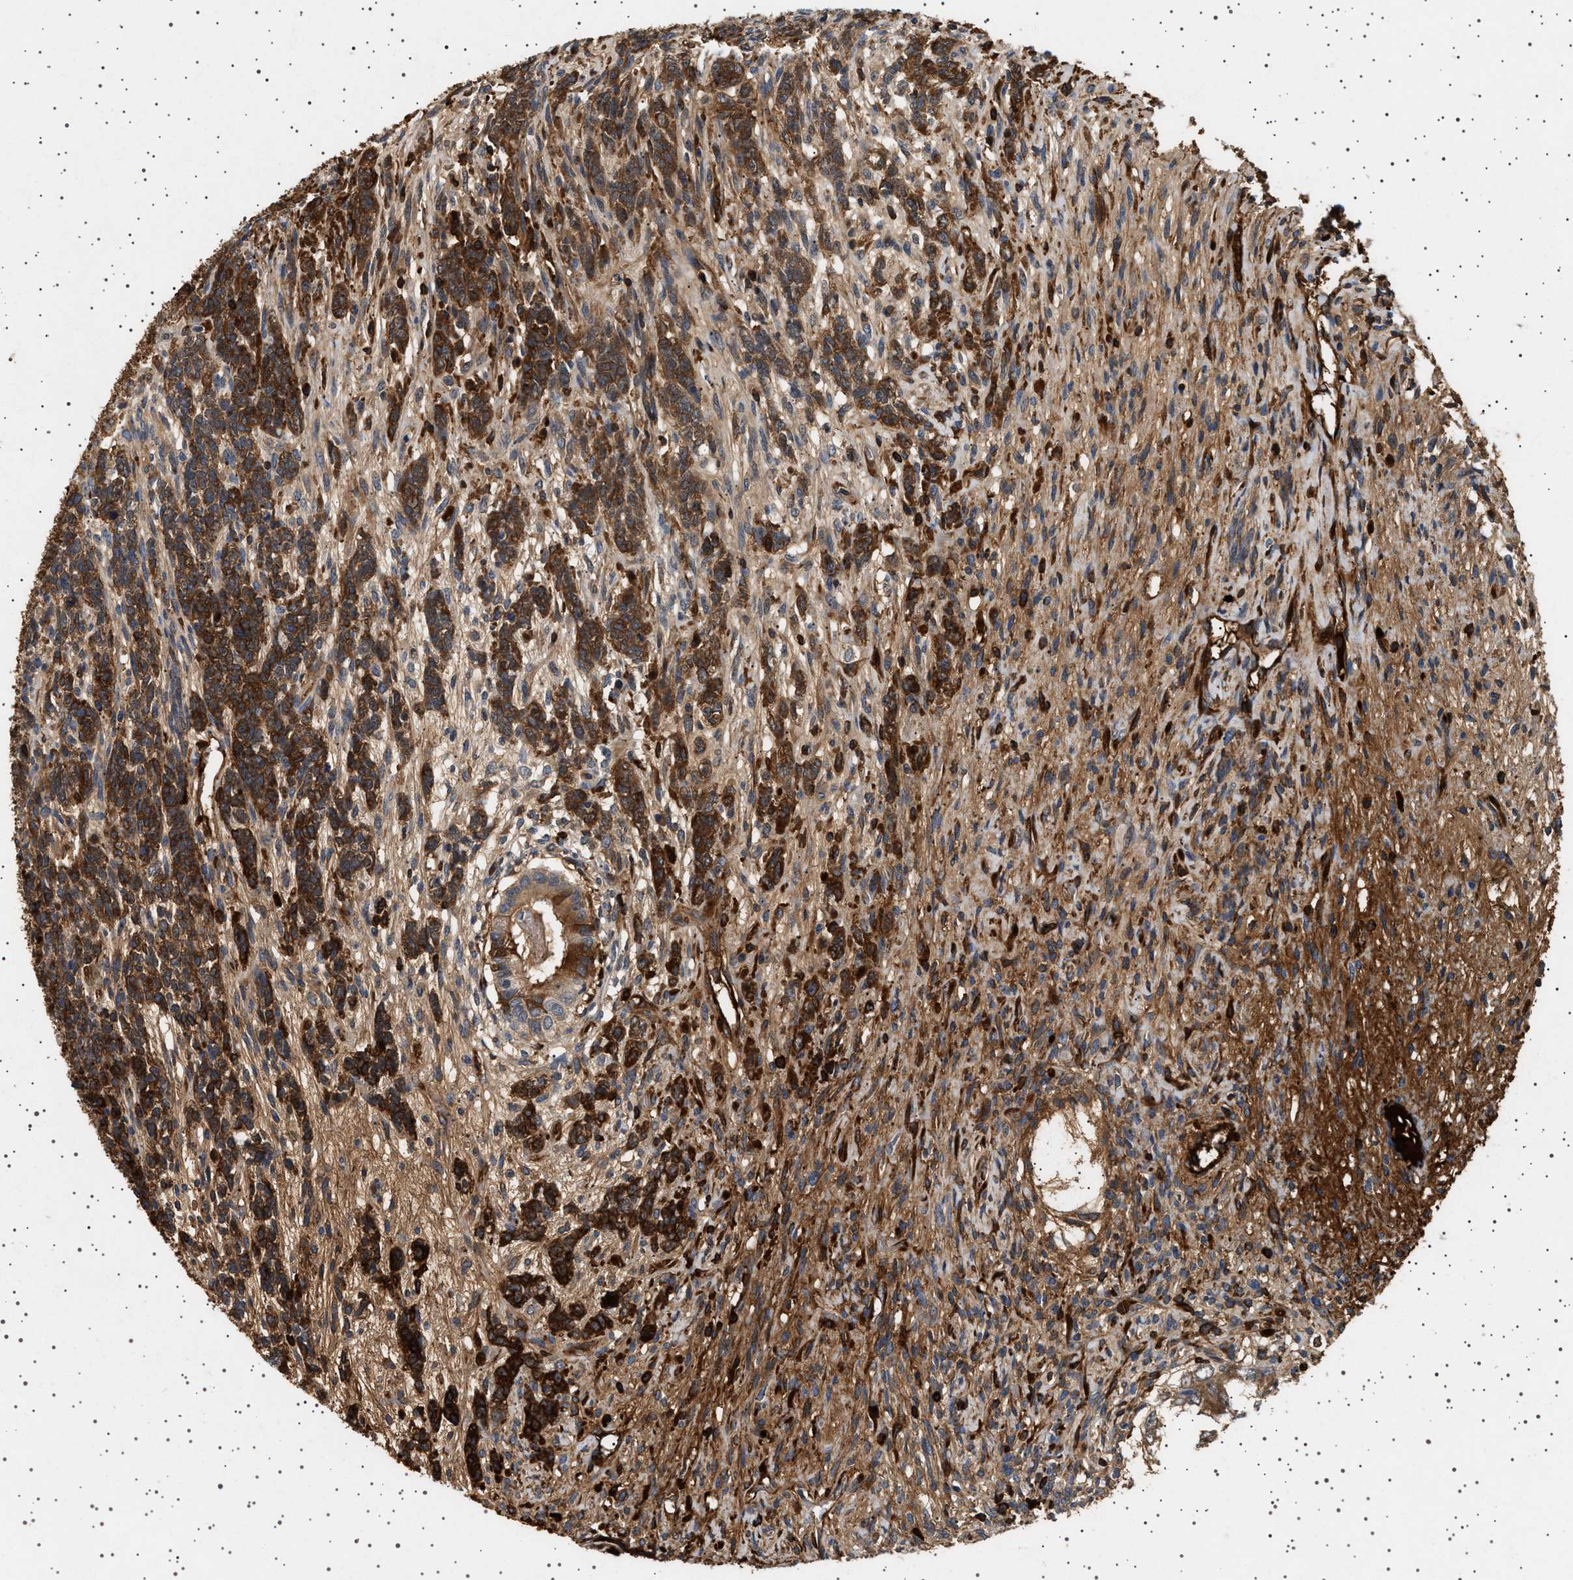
{"staining": {"intensity": "moderate", "quantity": ">75%", "location": "cytoplasmic/membranous"}, "tissue": "testis cancer", "cell_type": "Tumor cells", "image_type": "cancer", "snomed": [{"axis": "morphology", "description": "Seminoma, NOS"}, {"axis": "topography", "description": "Testis"}], "caption": "Testis cancer stained with DAB immunohistochemistry displays medium levels of moderate cytoplasmic/membranous staining in approximately >75% of tumor cells.", "gene": "FICD", "patient": {"sex": "male", "age": 28}}